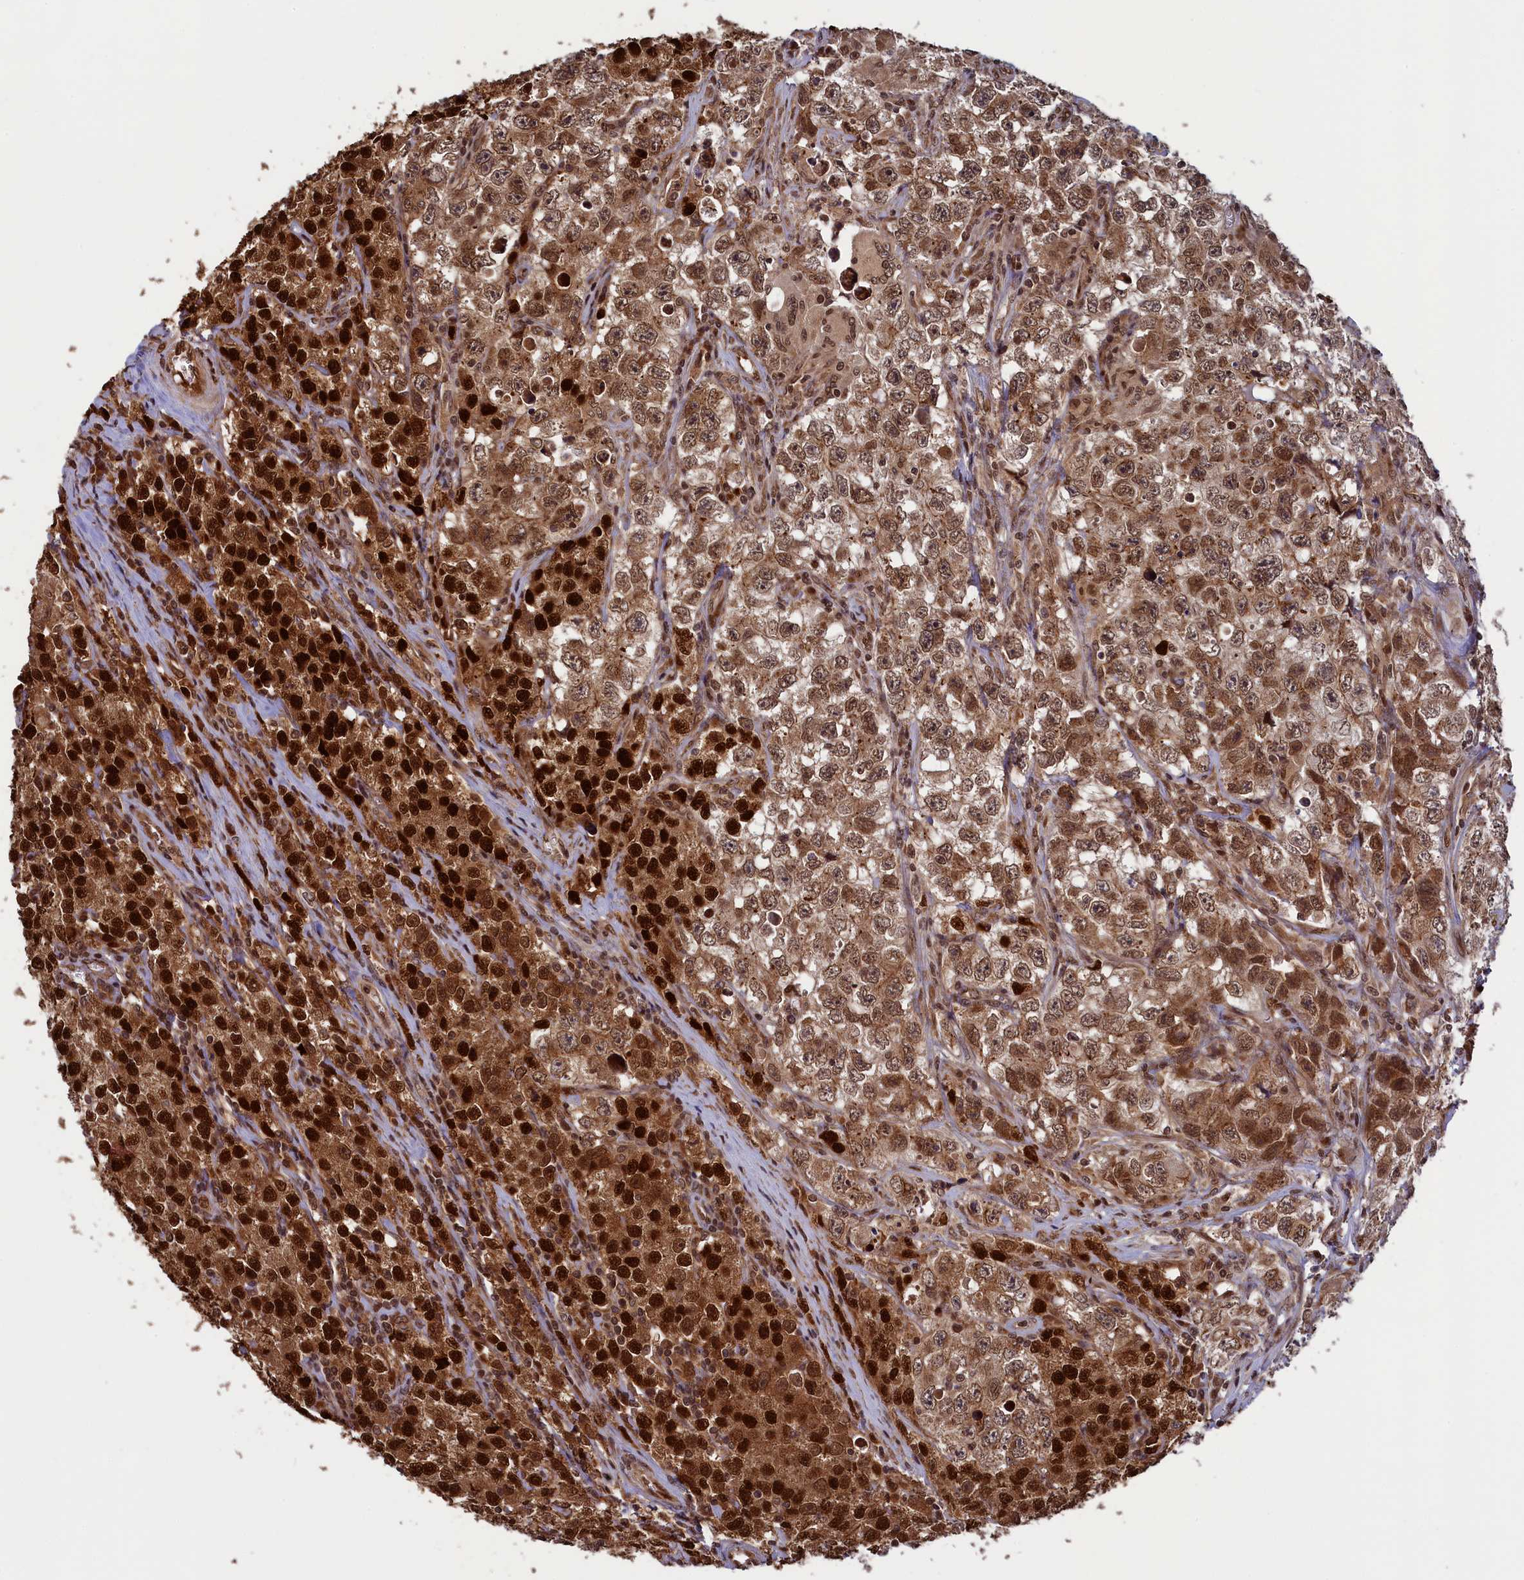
{"staining": {"intensity": "strong", "quantity": ">75%", "location": "cytoplasmic/membranous,nuclear"}, "tissue": "testis cancer", "cell_type": "Tumor cells", "image_type": "cancer", "snomed": [{"axis": "morphology", "description": "Seminoma, NOS"}, {"axis": "morphology", "description": "Carcinoma, Embryonal, NOS"}, {"axis": "topography", "description": "Testis"}], "caption": "Immunohistochemistry (DAB) staining of human testis cancer displays strong cytoplasmic/membranous and nuclear protein expression in about >75% of tumor cells.", "gene": "NAE1", "patient": {"sex": "male", "age": 43}}